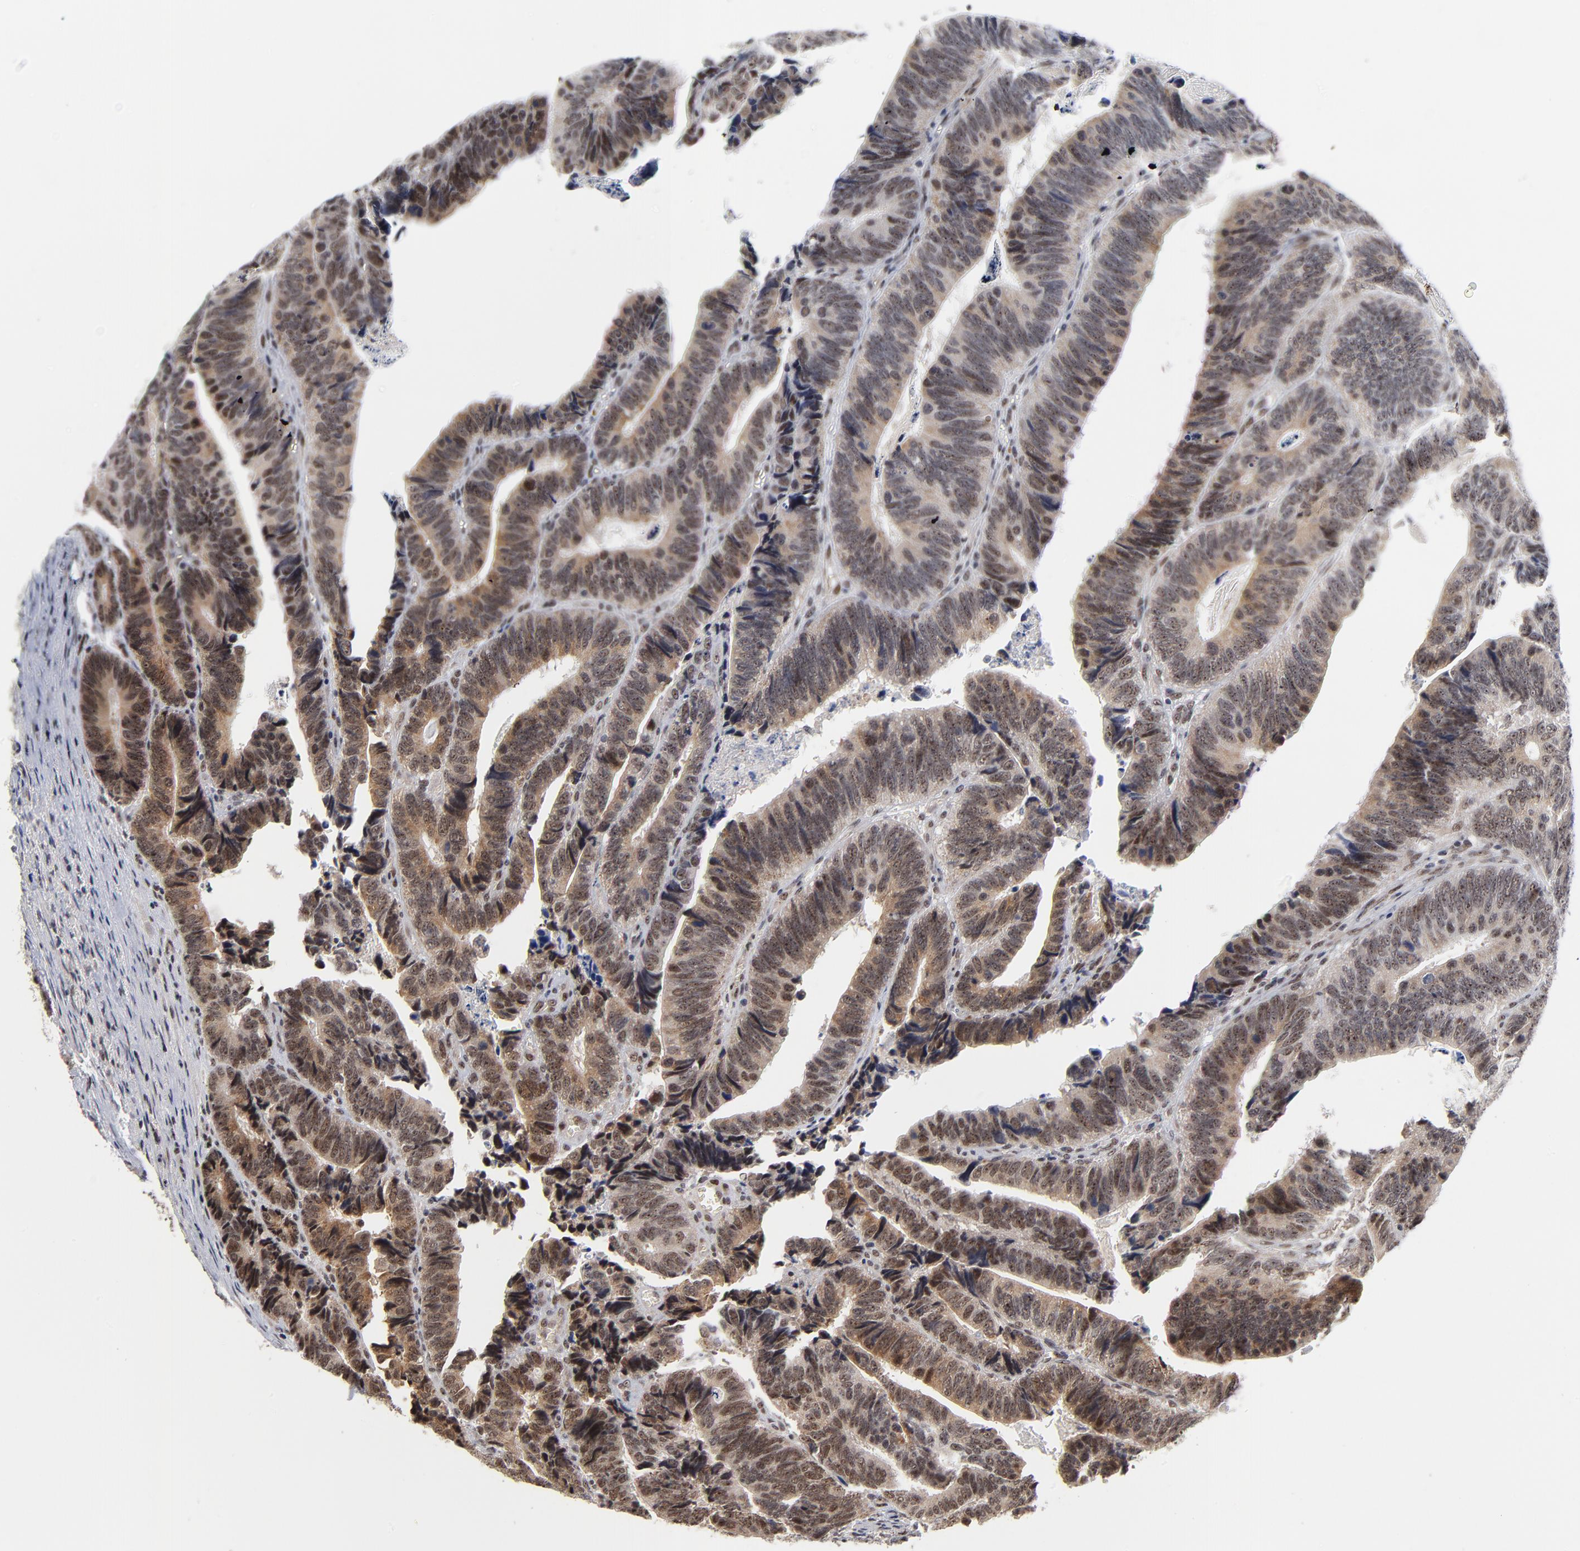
{"staining": {"intensity": "weak", "quantity": "25%-75%", "location": "cytoplasmic/membranous,nuclear"}, "tissue": "colorectal cancer", "cell_type": "Tumor cells", "image_type": "cancer", "snomed": [{"axis": "morphology", "description": "Adenocarcinoma, NOS"}, {"axis": "topography", "description": "Colon"}], "caption": "About 25%-75% of tumor cells in colorectal cancer (adenocarcinoma) demonstrate weak cytoplasmic/membranous and nuclear protein staining as visualized by brown immunohistochemical staining.", "gene": "ZNF419", "patient": {"sex": "male", "age": 72}}